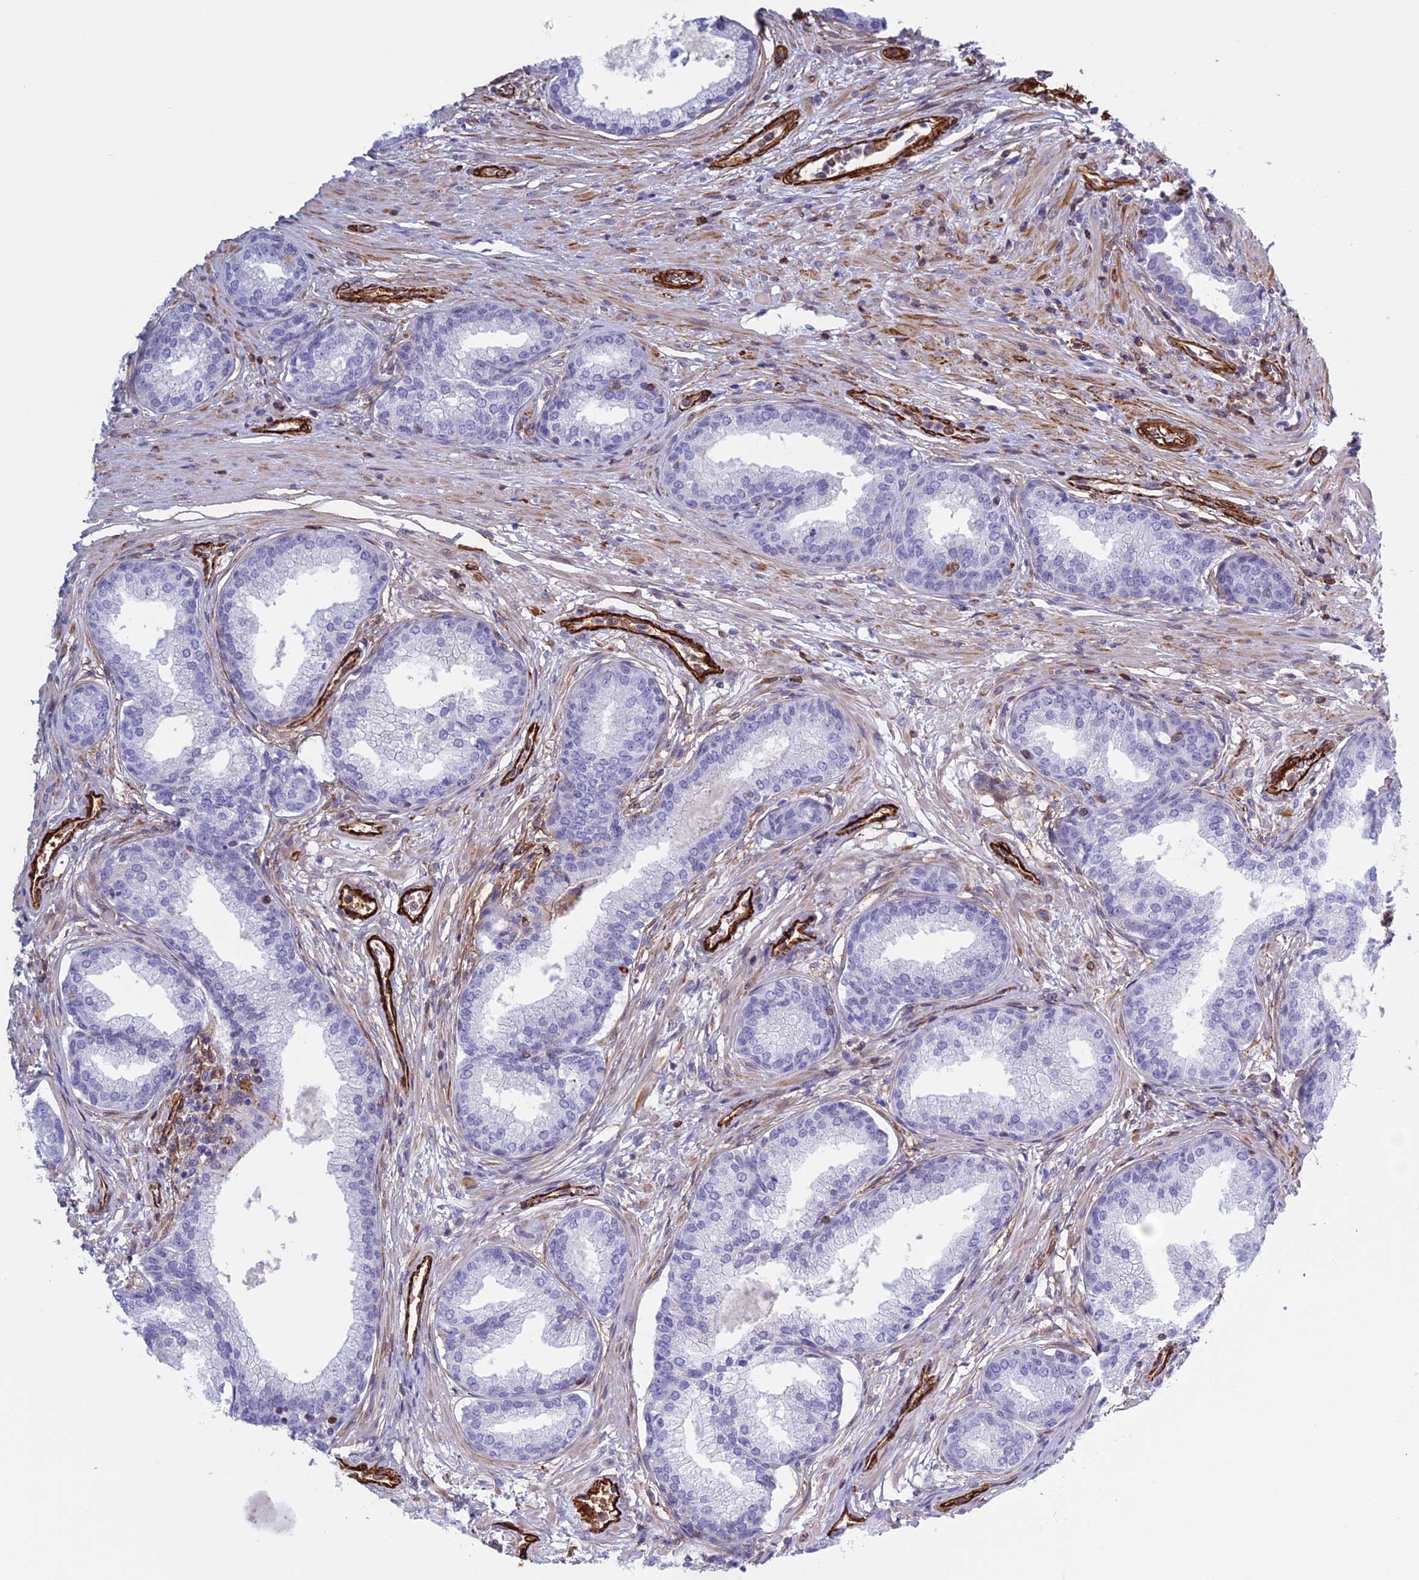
{"staining": {"intensity": "negative", "quantity": "none", "location": "none"}, "tissue": "prostate cancer", "cell_type": "Tumor cells", "image_type": "cancer", "snomed": [{"axis": "morphology", "description": "Adenocarcinoma, High grade"}, {"axis": "topography", "description": "Prostate"}], "caption": "This is an IHC histopathology image of human adenocarcinoma (high-grade) (prostate). There is no expression in tumor cells.", "gene": "ANGPTL2", "patient": {"sex": "male", "age": 67}}